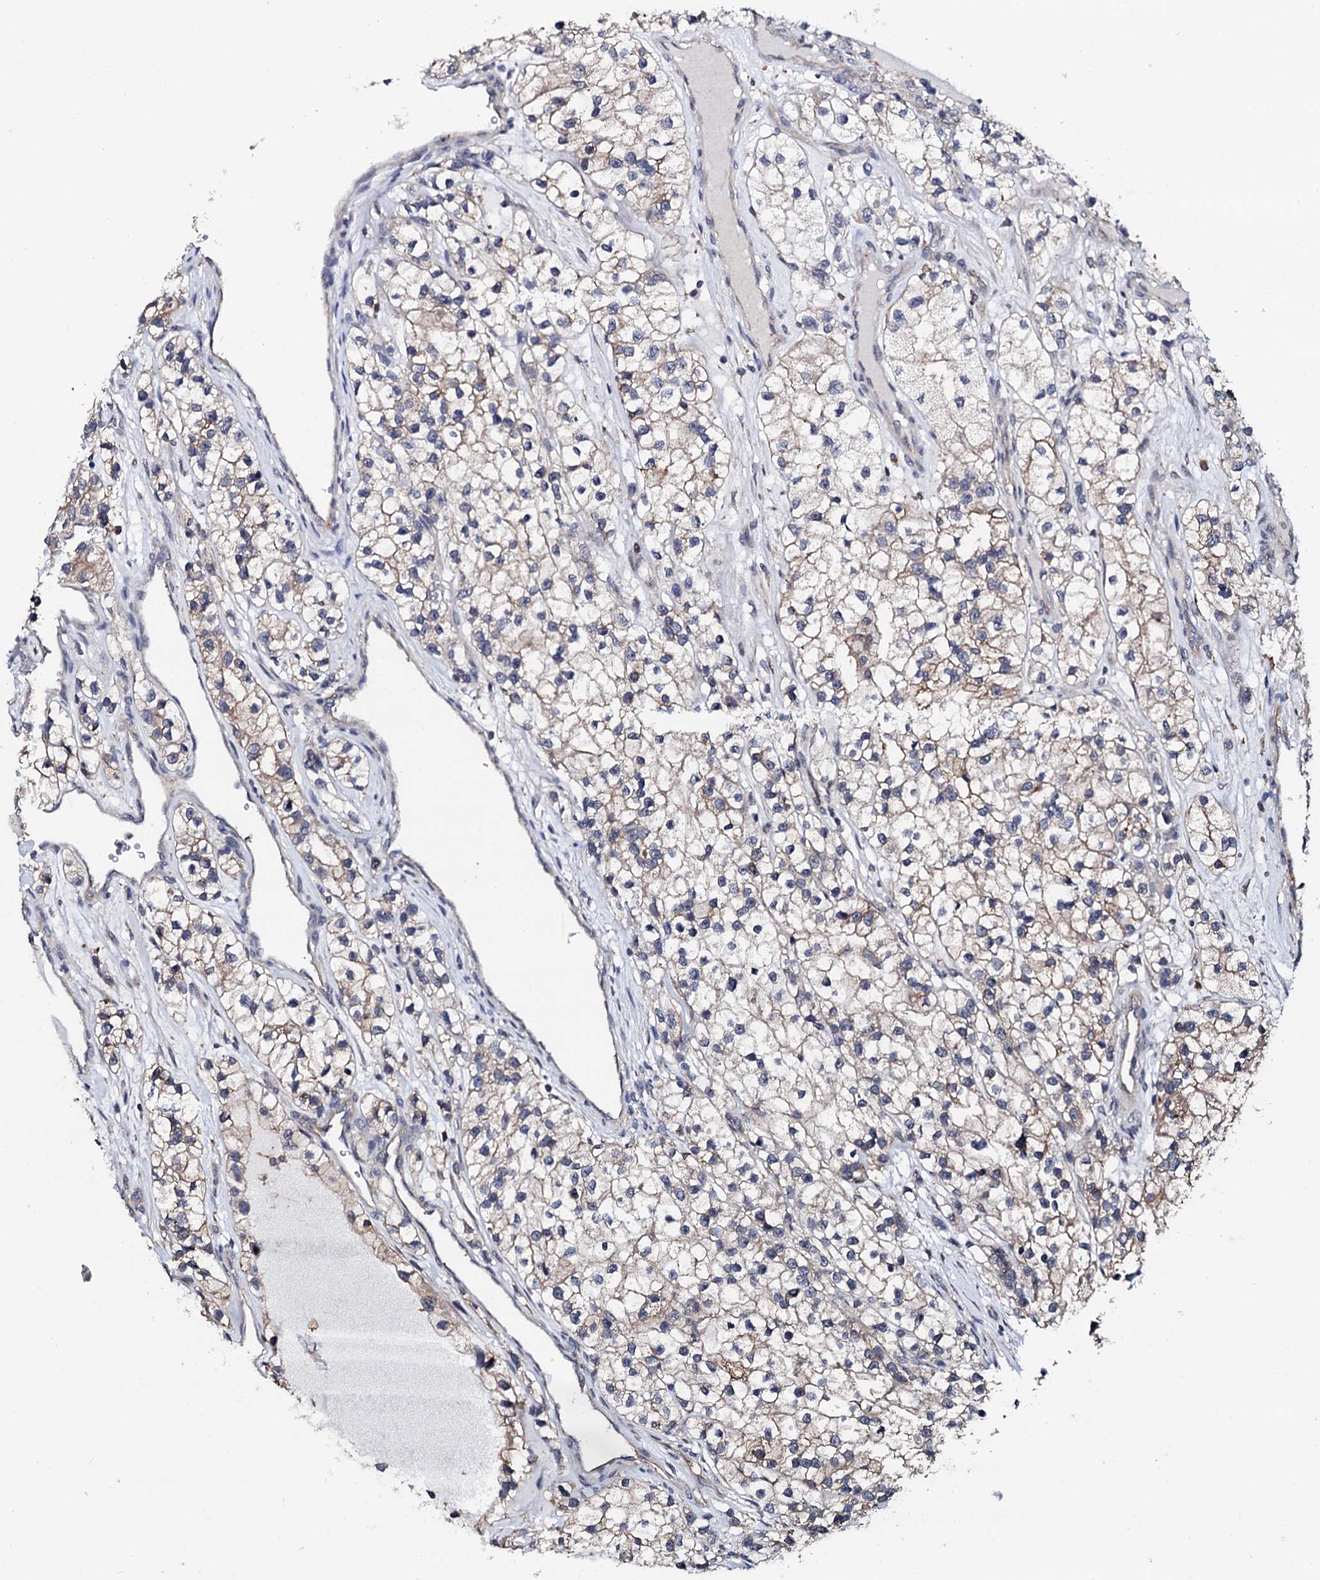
{"staining": {"intensity": "weak", "quantity": "25%-75%", "location": "cytoplasmic/membranous"}, "tissue": "renal cancer", "cell_type": "Tumor cells", "image_type": "cancer", "snomed": [{"axis": "morphology", "description": "Adenocarcinoma, NOS"}, {"axis": "topography", "description": "Kidney"}], "caption": "A brown stain shows weak cytoplasmic/membranous expression of a protein in adenocarcinoma (renal) tumor cells.", "gene": "EDC3", "patient": {"sex": "female", "age": 57}}